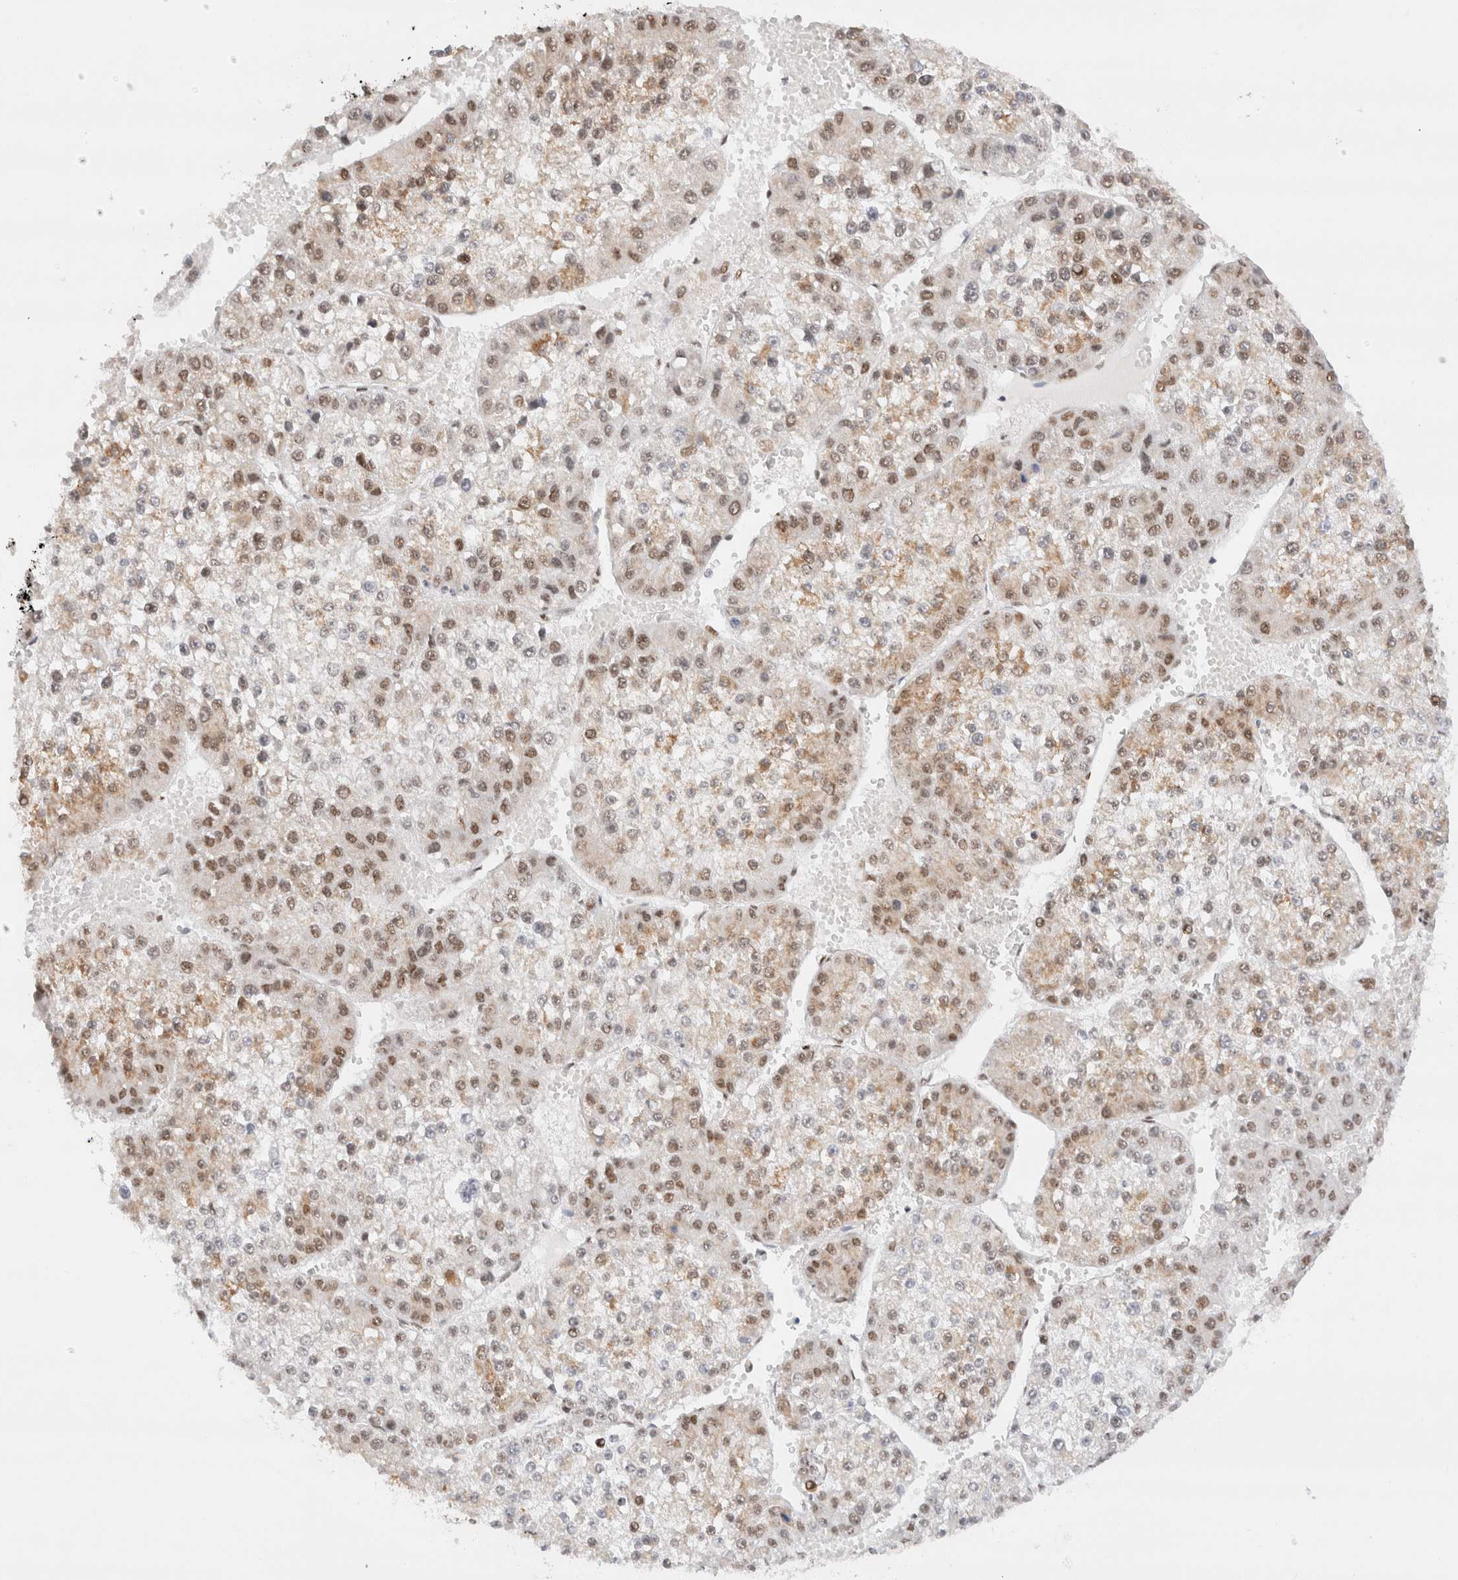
{"staining": {"intensity": "weak", "quantity": ">75%", "location": "cytoplasmic/membranous,nuclear"}, "tissue": "liver cancer", "cell_type": "Tumor cells", "image_type": "cancer", "snomed": [{"axis": "morphology", "description": "Carcinoma, Hepatocellular, NOS"}, {"axis": "topography", "description": "Liver"}], "caption": "A high-resolution image shows immunohistochemistry (IHC) staining of liver hepatocellular carcinoma, which shows weak cytoplasmic/membranous and nuclear expression in about >75% of tumor cells.", "gene": "ZNF282", "patient": {"sex": "female", "age": 73}}